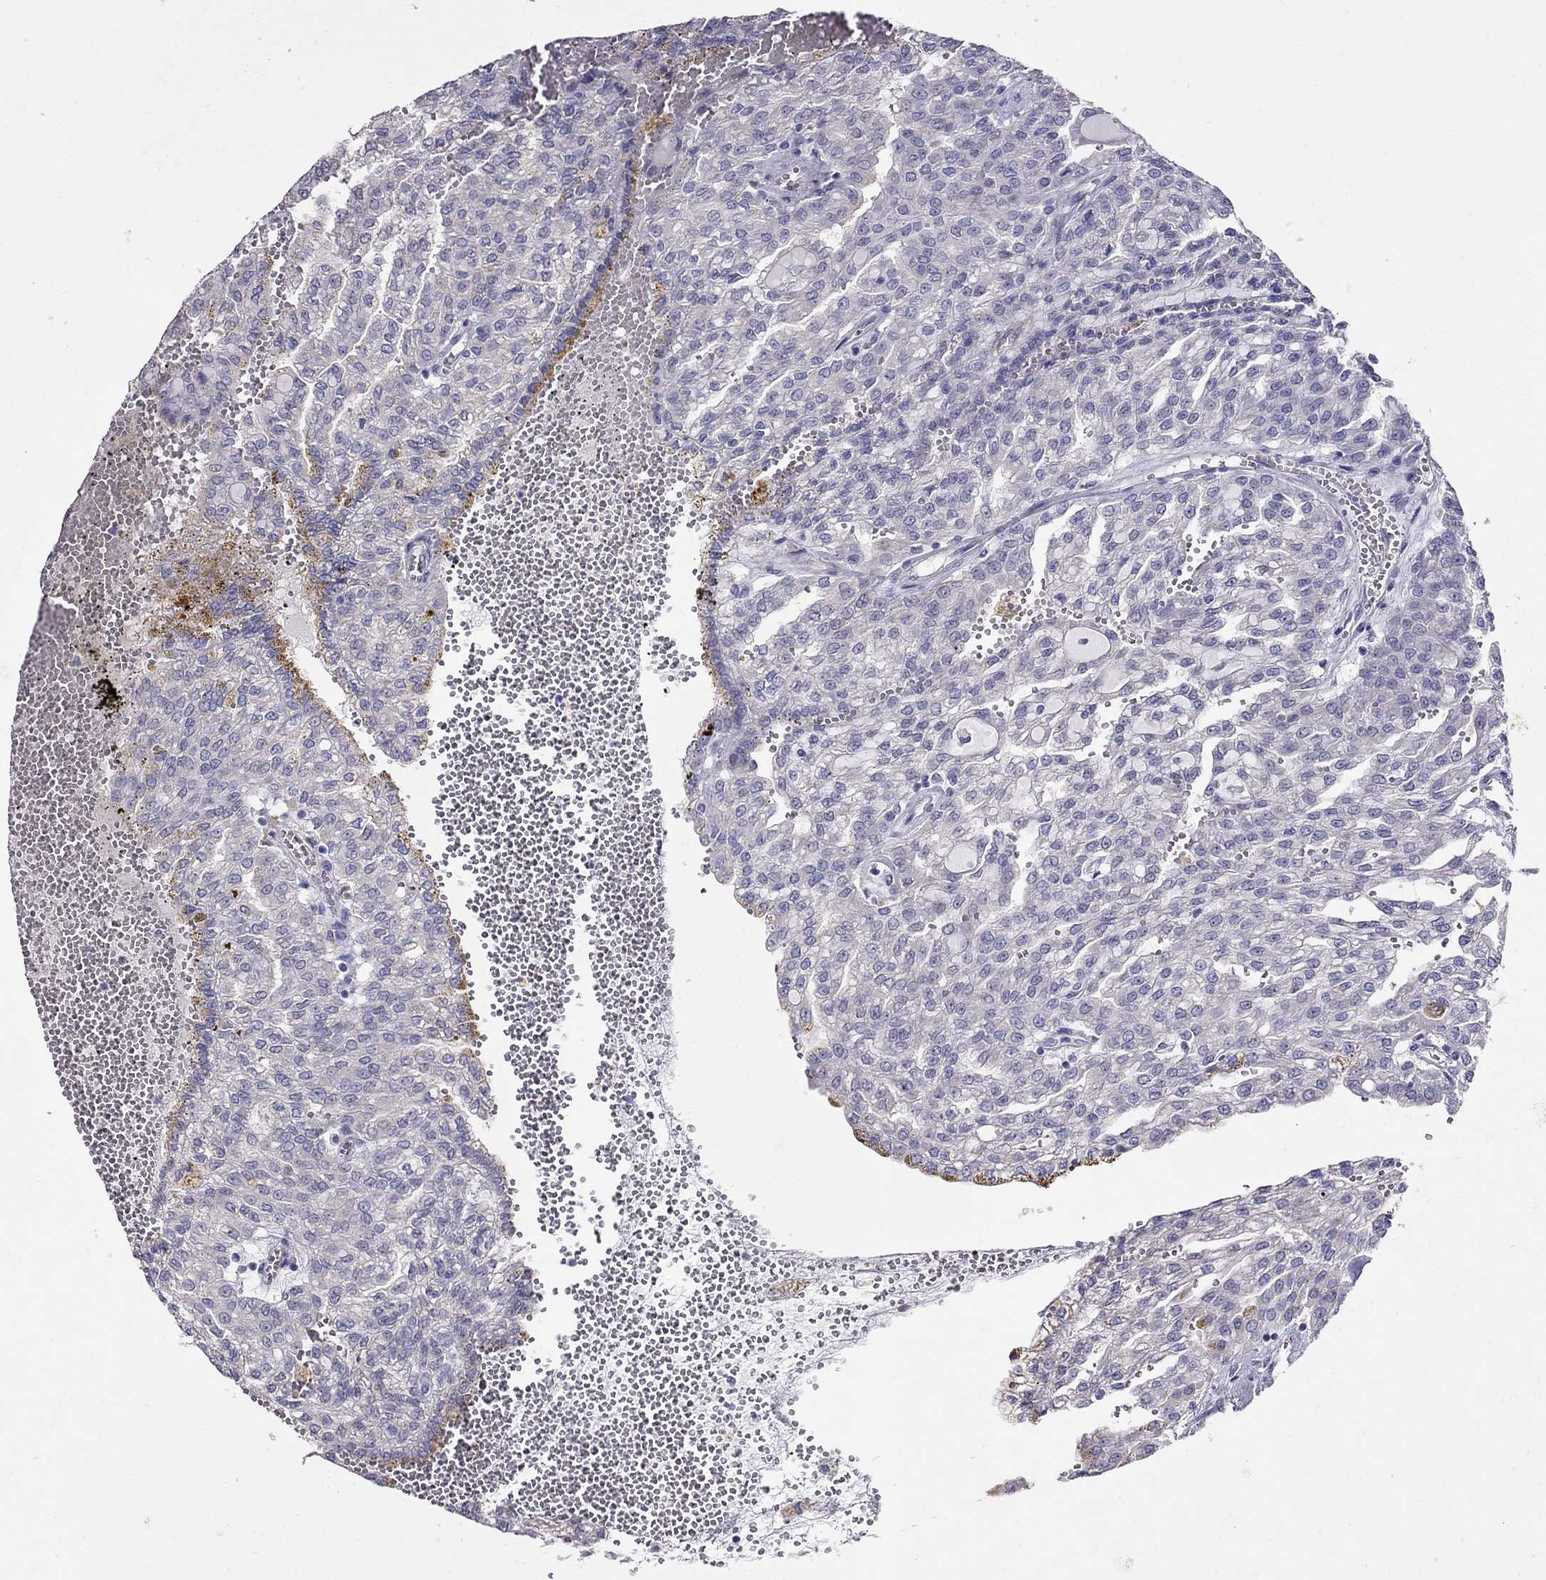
{"staining": {"intensity": "negative", "quantity": "none", "location": "none"}, "tissue": "renal cancer", "cell_type": "Tumor cells", "image_type": "cancer", "snomed": [{"axis": "morphology", "description": "Adenocarcinoma, NOS"}, {"axis": "topography", "description": "Kidney"}], "caption": "Immunohistochemistry (IHC) histopathology image of neoplastic tissue: renal cancer stained with DAB (3,3'-diaminobenzidine) reveals no significant protein staining in tumor cells. (Immunohistochemistry, brightfield microscopy, high magnification).", "gene": "MYO3B", "patient": {"sex": "male", "age": 63}}